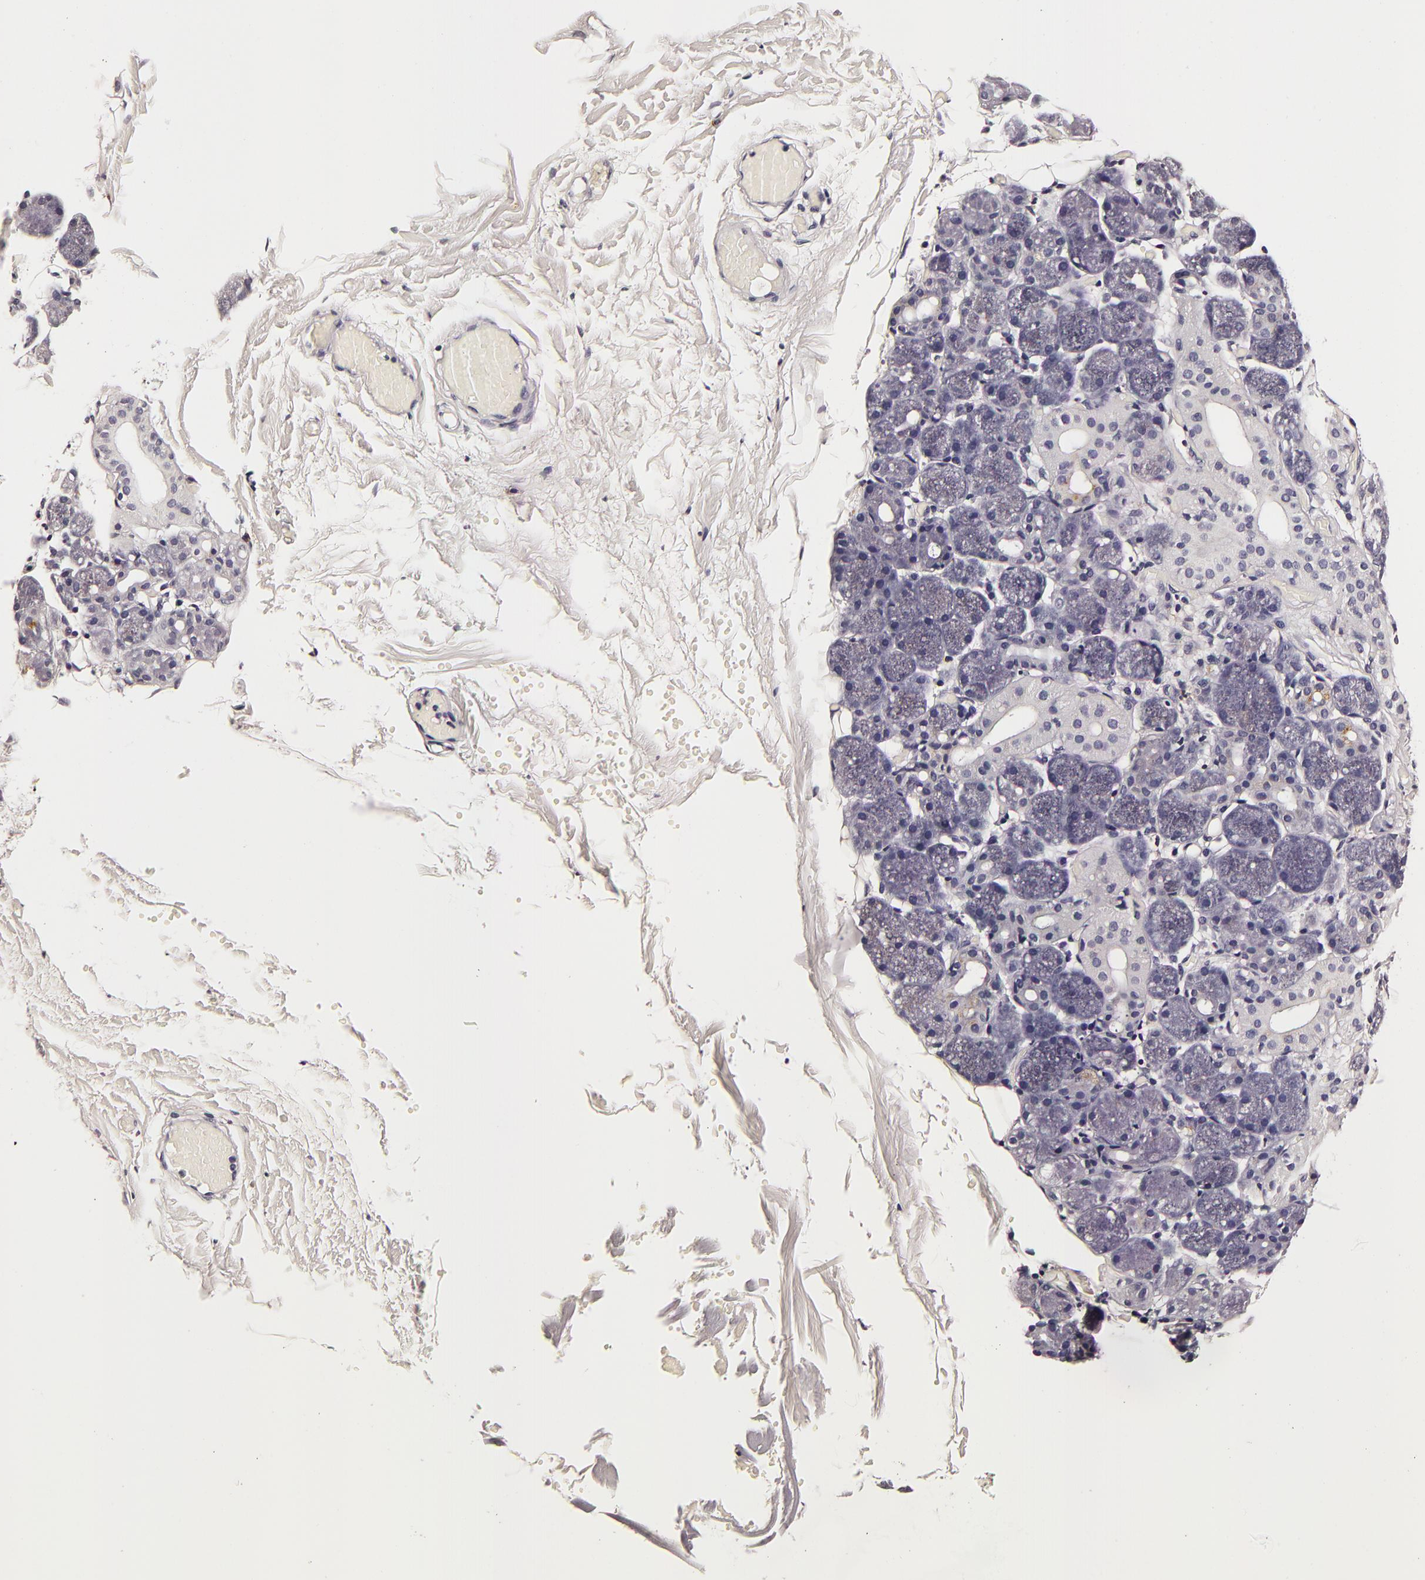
{"staining": {"intensity": "negative", "quantity": "none", "location": "none"}, "tissue": "salivary gland", "cell_type": "Glandular cells", "image_type": "normal", "snomed": [{"axis": "morphology", "description": "Normal tissue, NOS"}, {"axis": "topography", "description": "Salivary gland"}, {"axis": "topography", "description": "Peripheral nerve tissue"}], "caption": "Protein analysis of unremarkable salivary gland reveals no significant expression in glandular cells. (Brightfield microscopy of DAB (3,3'-diaminobenzidine) IHC at high magnification).", "gene": "LGALS3BP", "patient": {"sex": "male", "age": 62}}